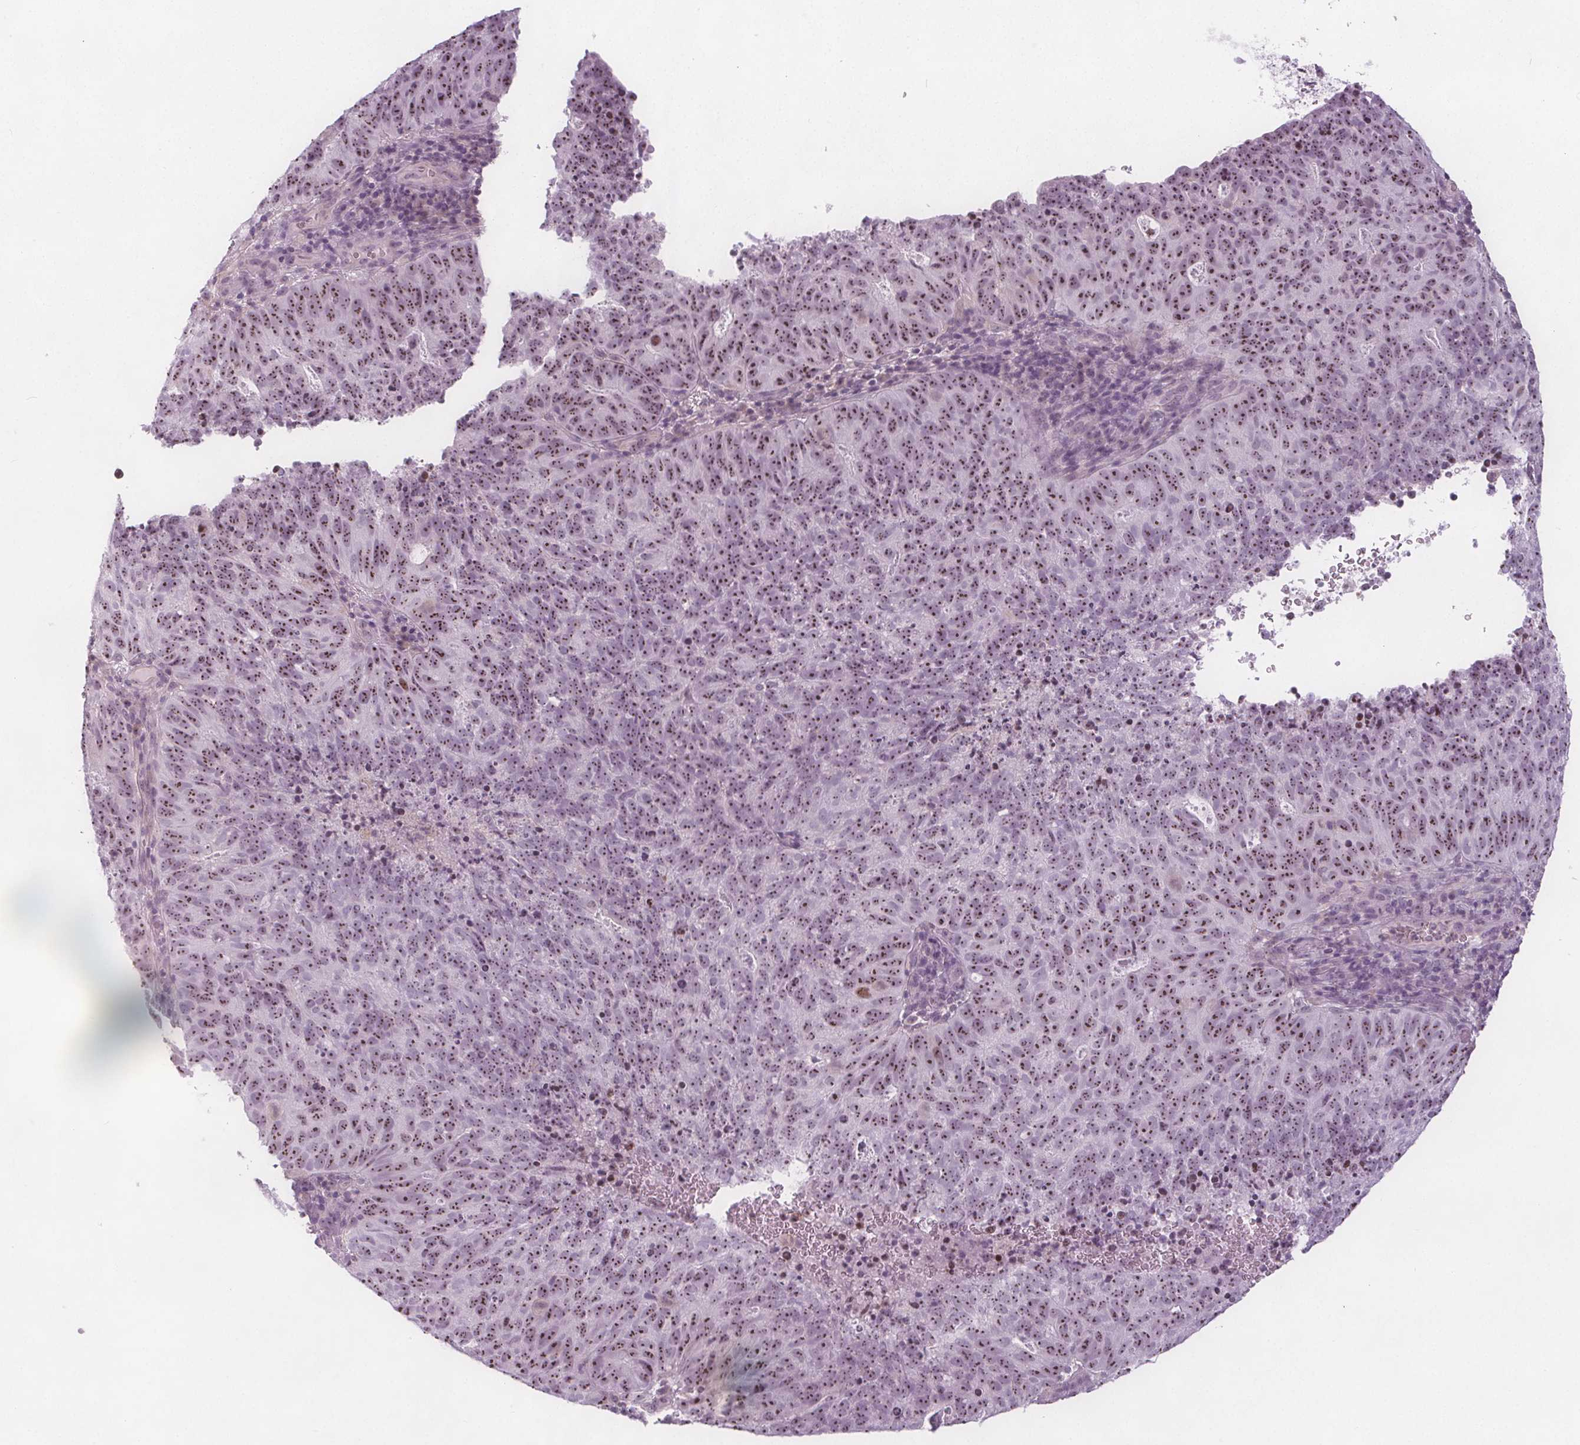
{"staining": {"intensity": "moderate", "quantity": ">75%", "location": "nuclear"}, "tissue": "cervical cancer", "cell_type": "Tumor cells", "image_type": "cancer", "snomed": [{"axis": "morphology", "description": "Adenocarcinoma, NOS"}, {"axis": "topography", "description": "Cervix"}], "caption": "Cervical adenocarcinoma tissue demonstrates moderate nuclear staining in about >75% of tumor cells", "gene": "NOLC1", "patient": {"sex": "female", "age": 38}}